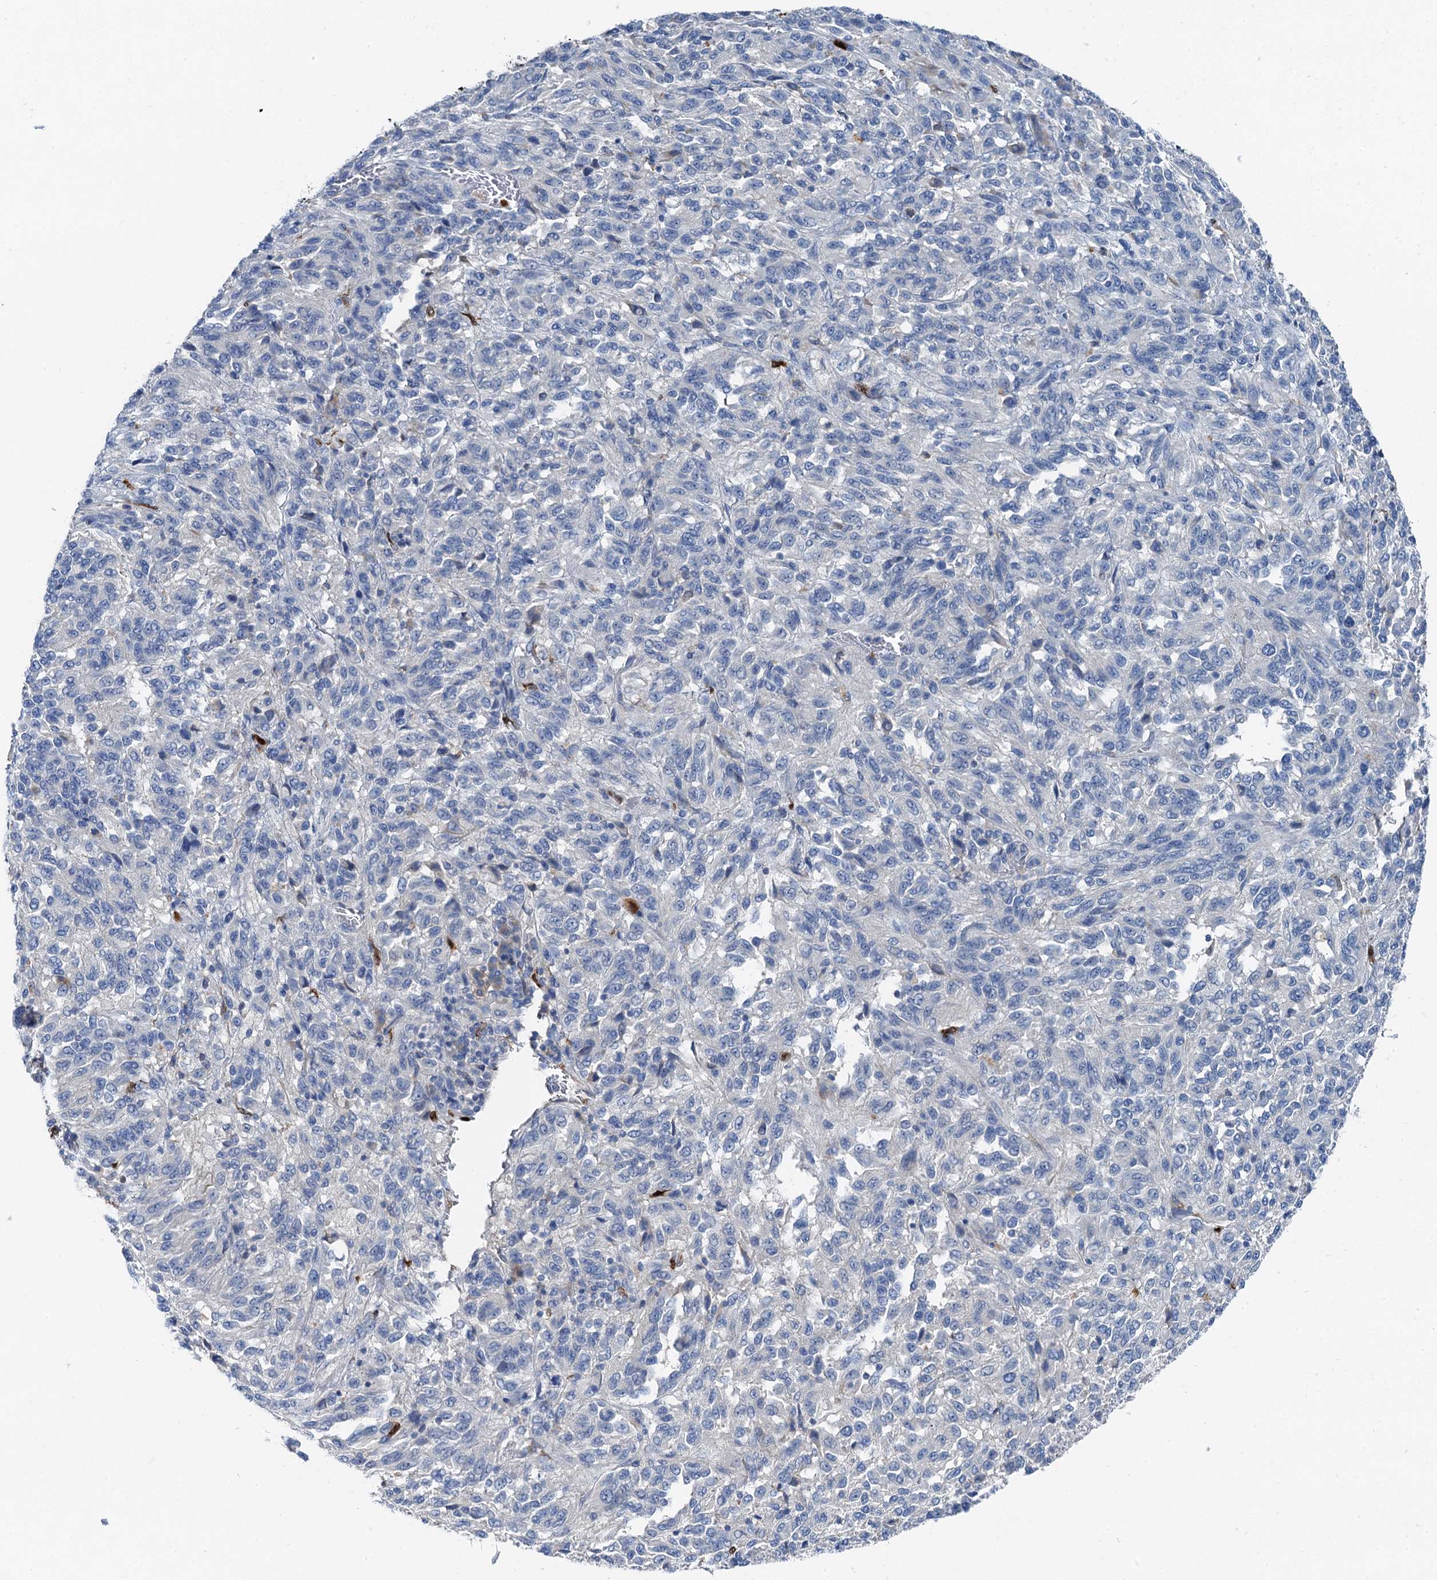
{"staining": {"intensity": "negative", "quantity": "none", "location": "none"}, "tissue": "melanoma", "cell_type": "Tumor cells", "image_type": "cancer", "snomed": [{"axis": "morphology", "description": "Malignant melanoma, Metastatic site"}, {"axis": "topography", "description": "Lung"}], "caption": "Immunohistochemistry (IHC) image of neoplastic tissue: melanoma stained with DAB demonstrates no significant protein expression in tumor cells.", "gene": "OTOA", "patient": {"sex": "male", "age": 64}}